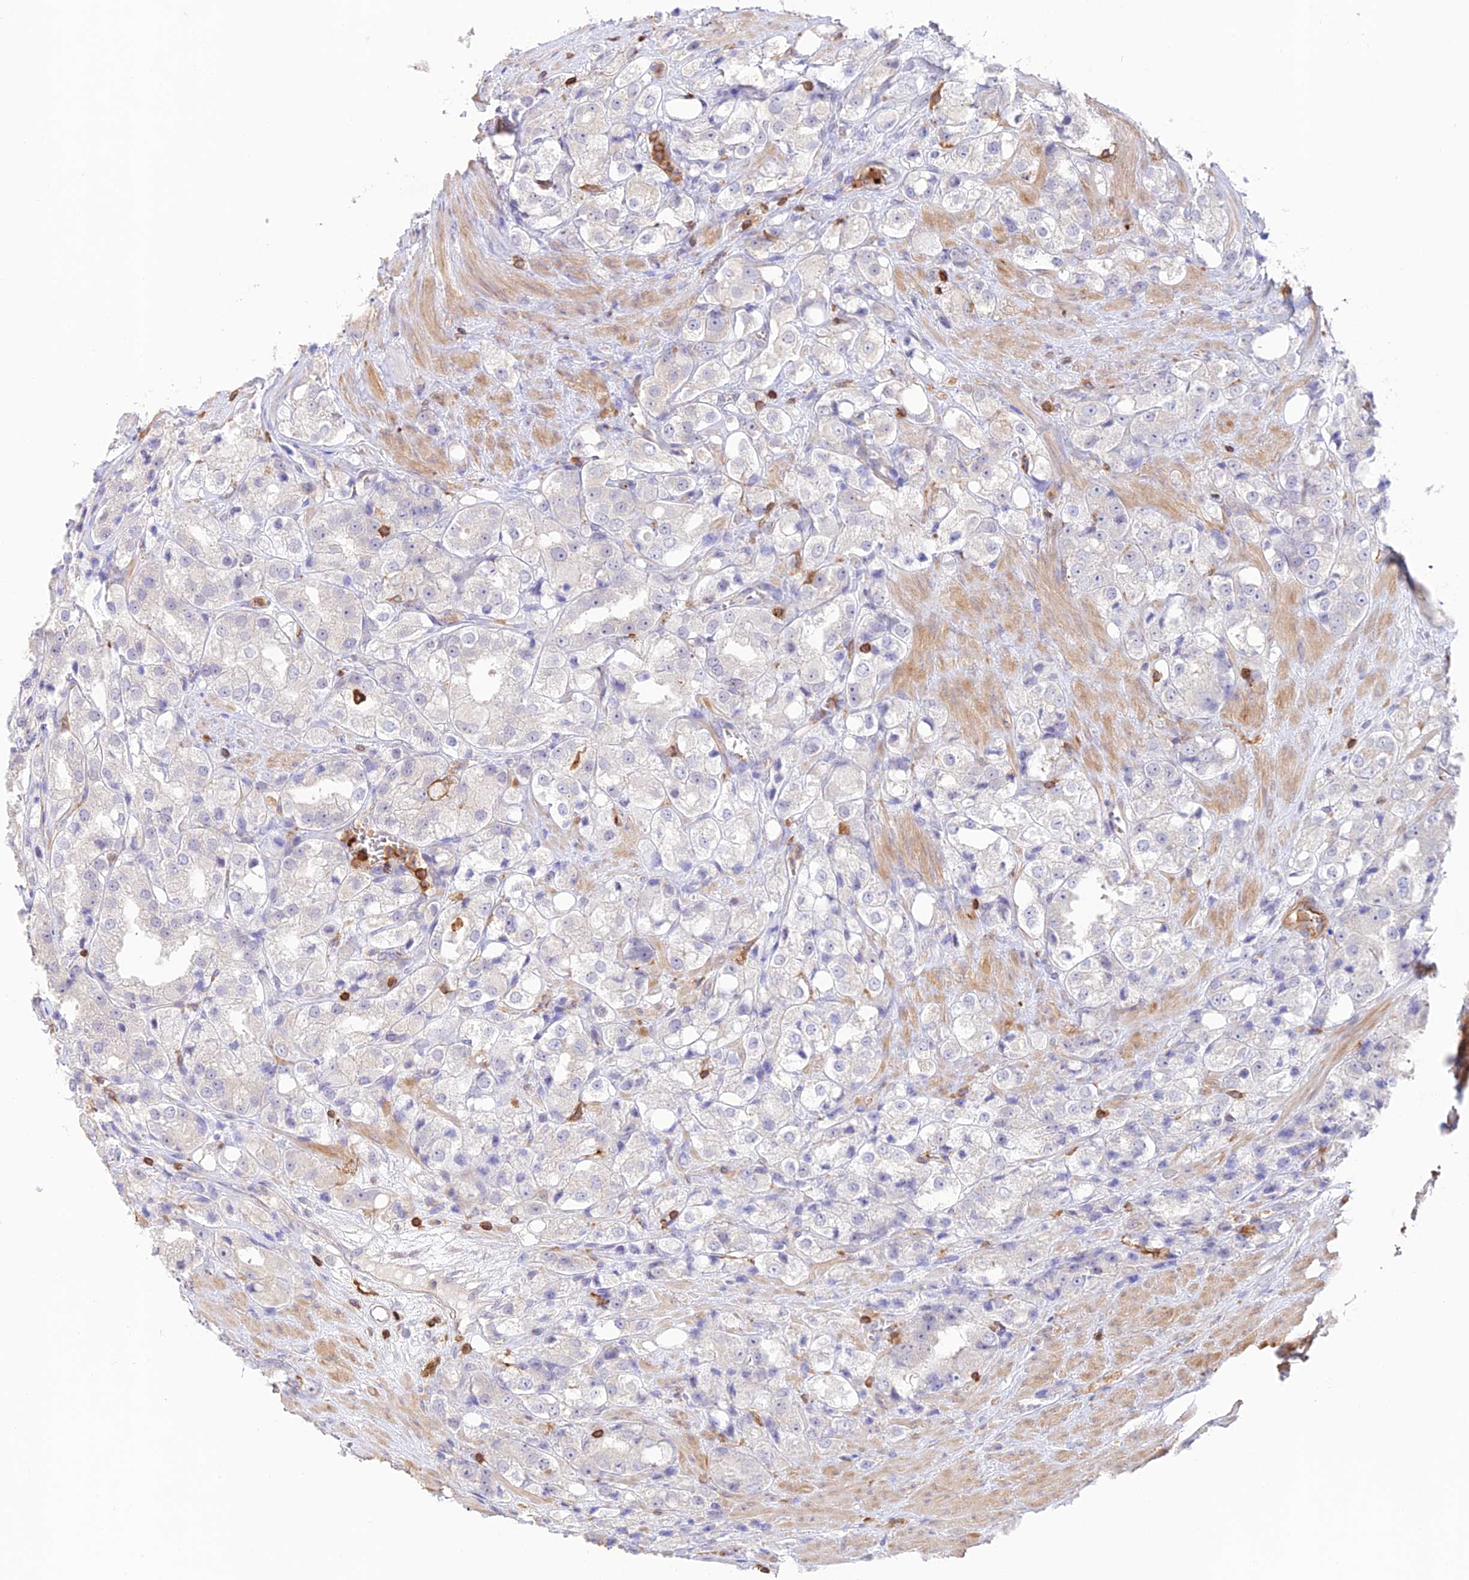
{"staining": {"intensity": "negative", "quantity": "none", "location": "none"}, "tissue": "prostate cancer", "cell_type": "Tumor cells", "image_type": "cancer", "snomed": [{"axis": "morphology", "description": "Adenocarcinoma, NOS"}, {"axis": "topography", "description": "Prostate"}], "caption": "IHC histopathology image of neoplastic tissue: adenocarcinoma (prostate) stained with DAB (3,3'-diaminobenzidine) shows no significant protein expression in tumor cells.", "gene": "DENND1C", "patient": {"sex": "male", "age": 79}}